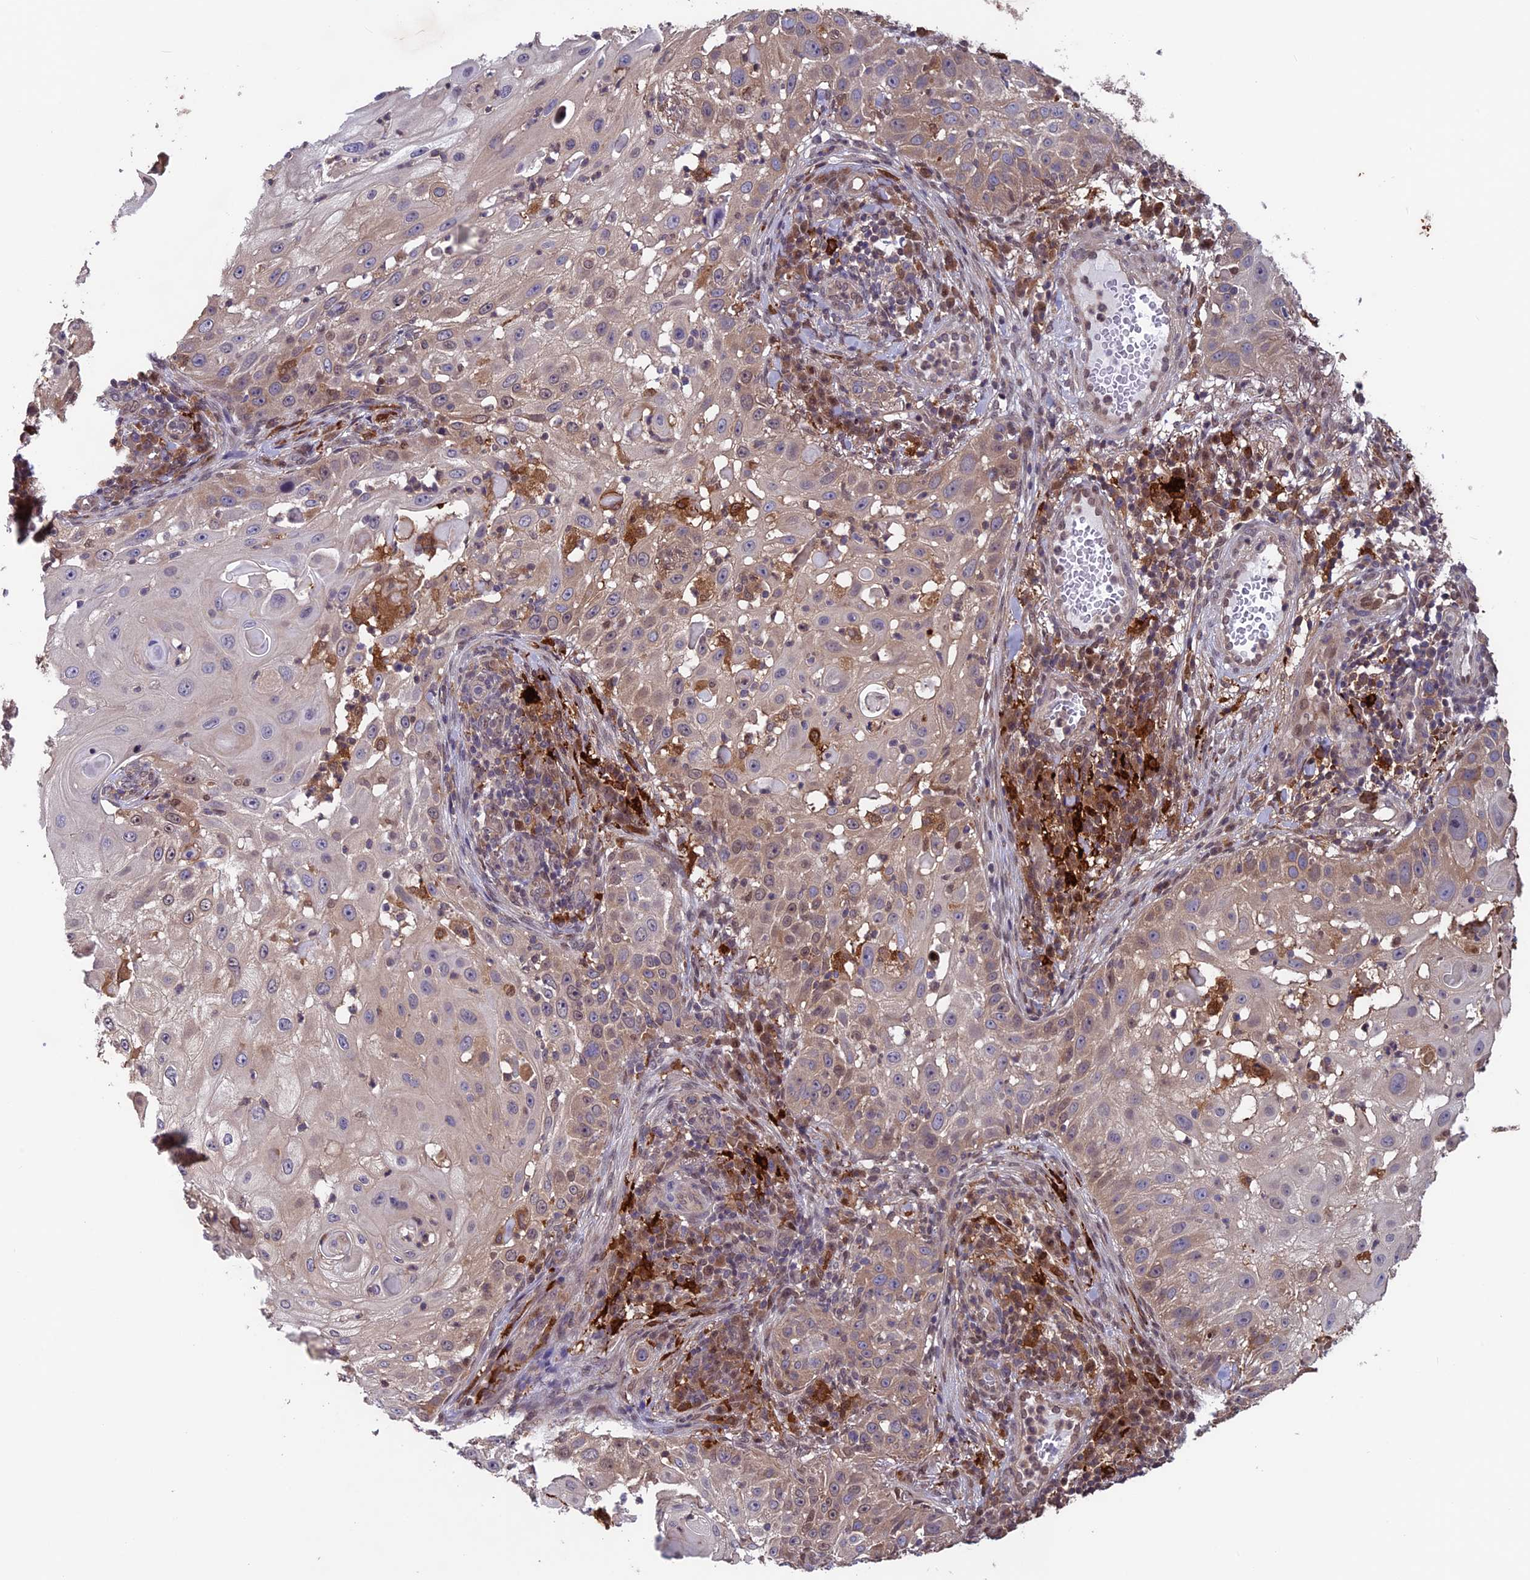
{"staining": {"intensity": "weak", "quantity": "25%-75%", "location": "cytoplasmic/membranous"}, "tissue": "skin cancer", "cell_type": "Tumor cells", "image_type": "cancer", "snomed": [{"axis": "morphology", "description": "Squamous cell carcinoma, NOS"}, {"axis": "topography", "description": "Skin"}], "caption": "This histopathology image shows squamous cell carcinoma (skin) stained with immunohistochemistry to label a protein in brown. The cytoplasmic/membranous of tumor cells show weak positivity for the protein. Nuclei are counter-stained blue.", "gene": "MAST2", "patient": {"sex": "female", "age": 44}}